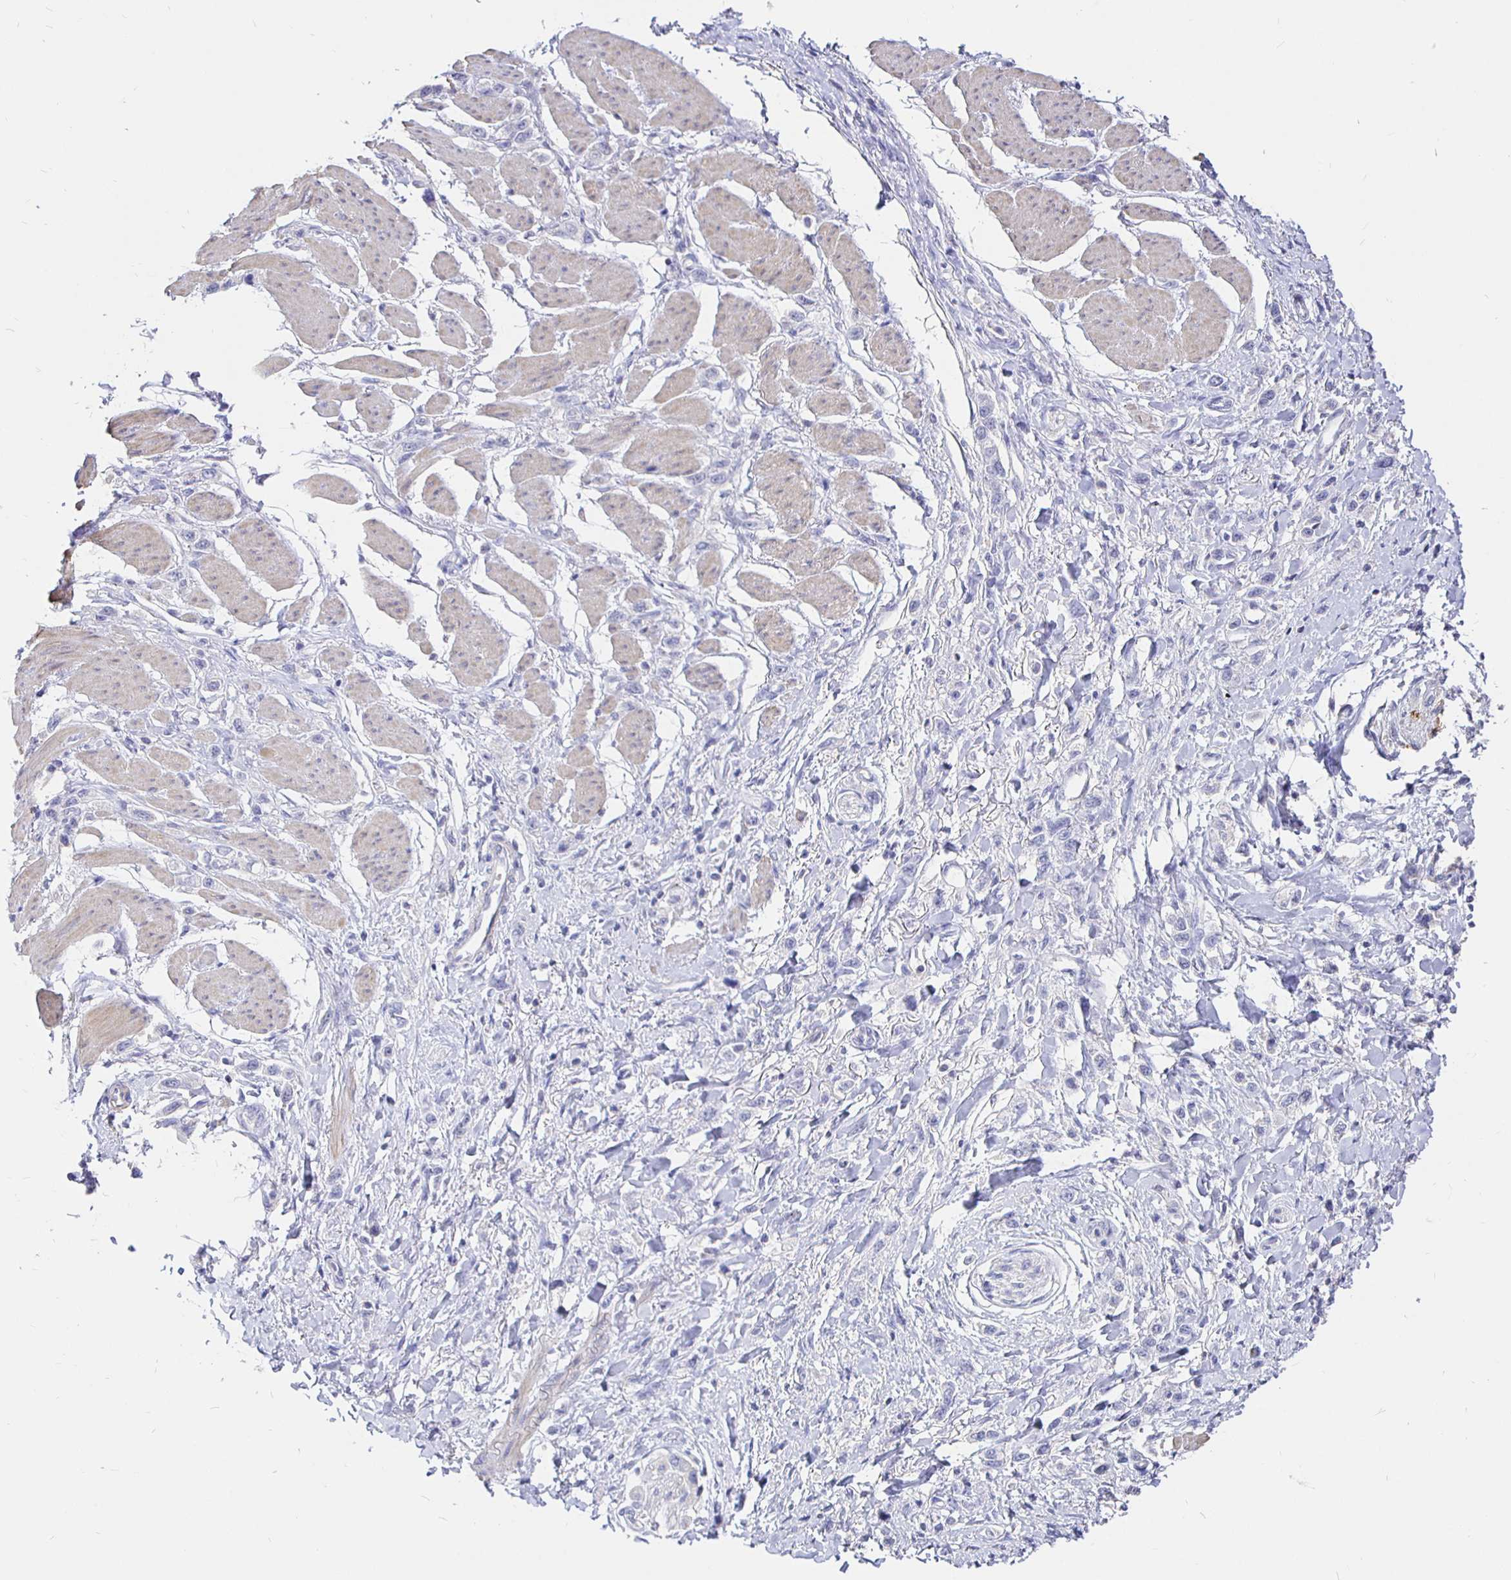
{"staining": {"intensity": "negative", "quantity": "none", "location": "none"}, "tissue": "stomach cancer", "cell_type": "Tumor cells", "image_type": "cancer", "snomed": [{"axis": "morphology", "description": "Adenocarcinoma, NOS"}, {"axis": "topography", "description": "Stomach"}], "caption": "An IHC photomicrograph of stomach adenocarcinoma is shown. There is no staining in tumor cells of stomach adenocarcinoma.", "gene": "NECAB1", "patient": {"sex": "female", "age": 65}}